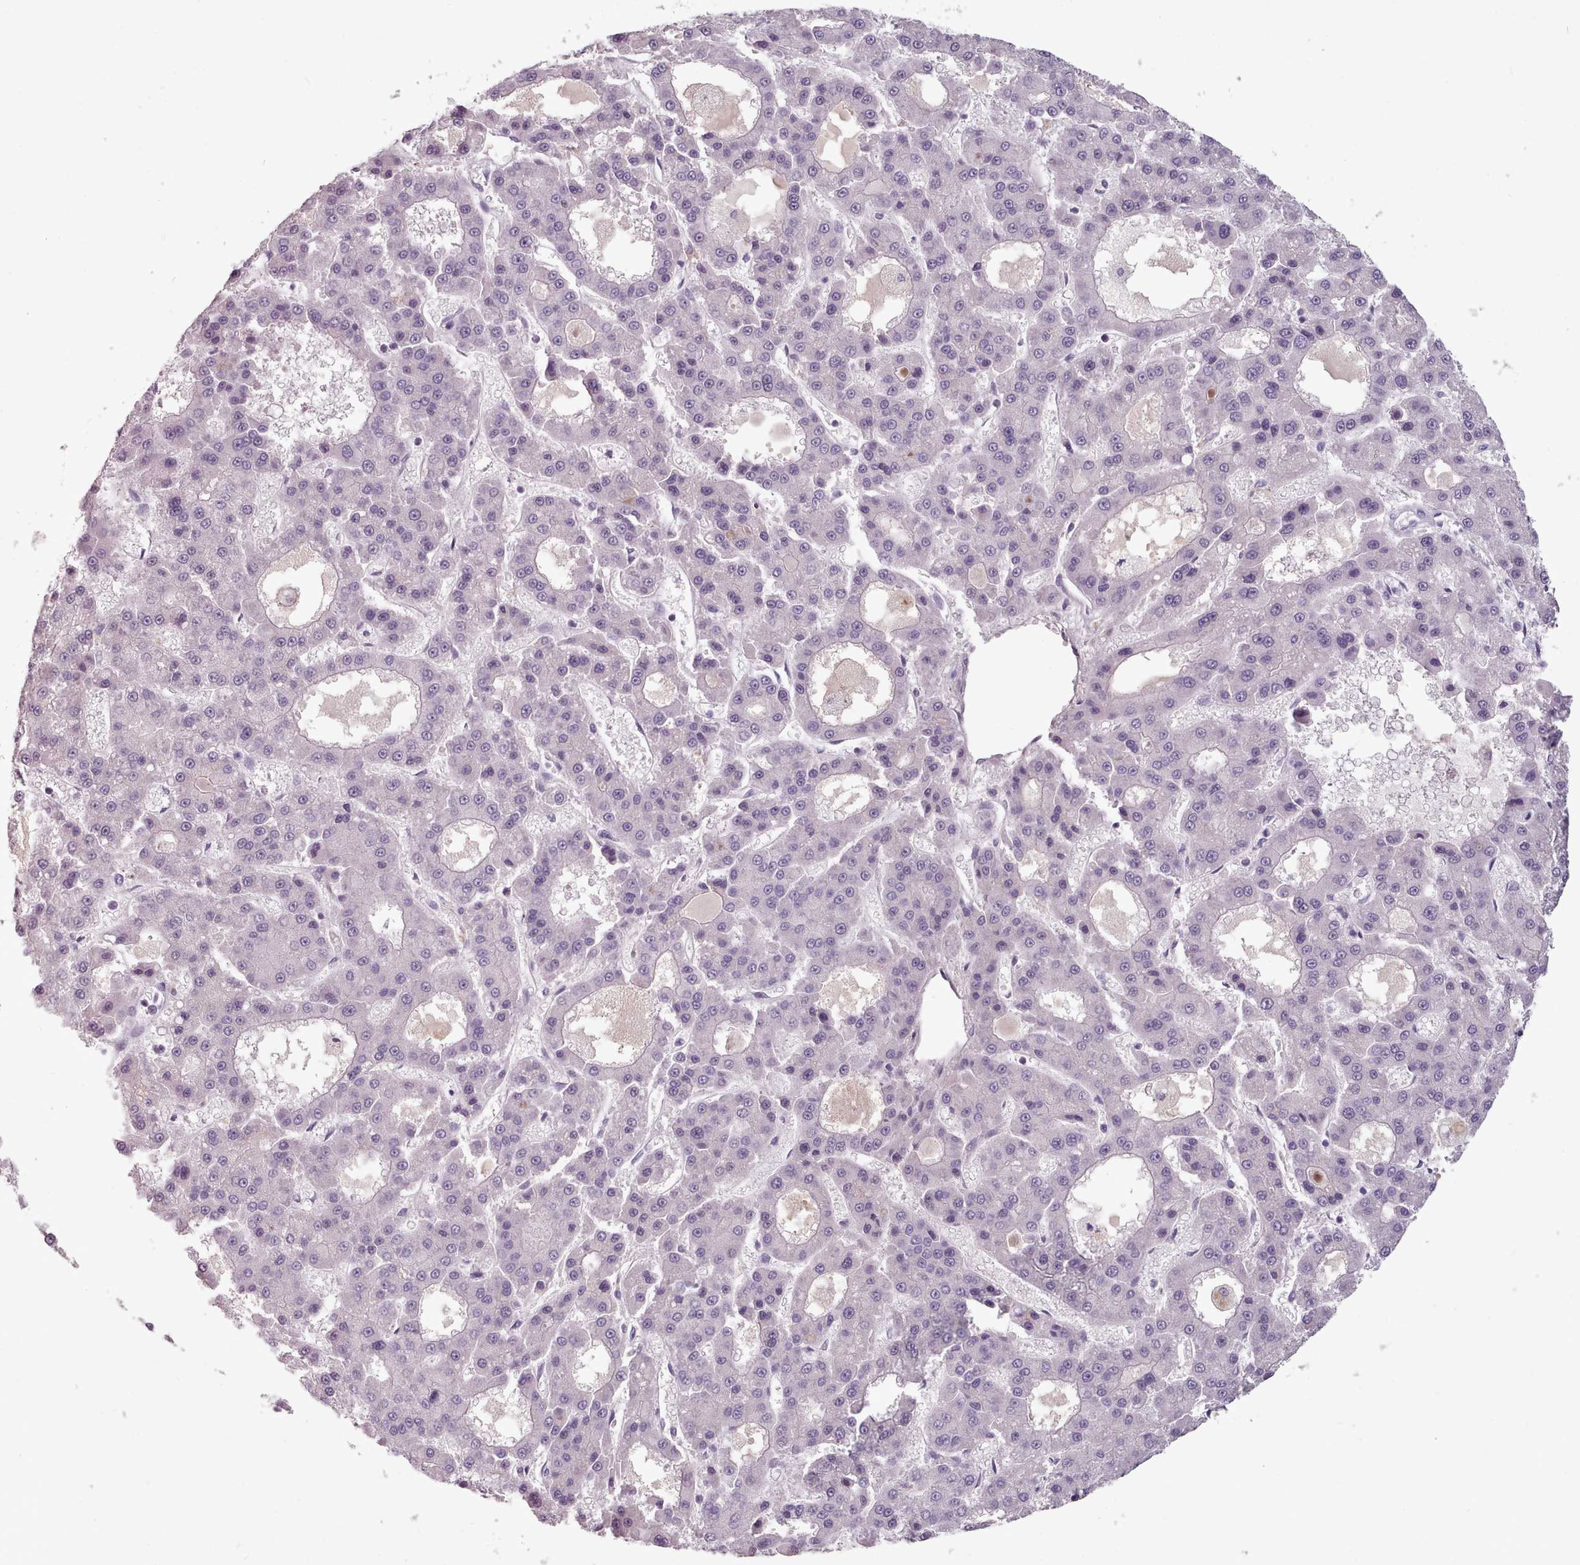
{"staining": {"intensity": "negative", "quantity": "none", "location": "none"}, "tissue": "liver cancer", "cell_type": "Tumor cells", "image_type": "cancer", "snomed": [{"axis": "morphology", "description": "Carcinoma, Hepatocellular, NOS"}, {"axis": "topography", "description": "Liver"}], "caption": "DAB (3,3'-diaminobenzidine) immunohistochemical staining of liver hepatocellular carcinoma exhibits no significant positivity in tumor cells.", "gene": "PBX4", "patient": {"sex": "male", "age": 70}}